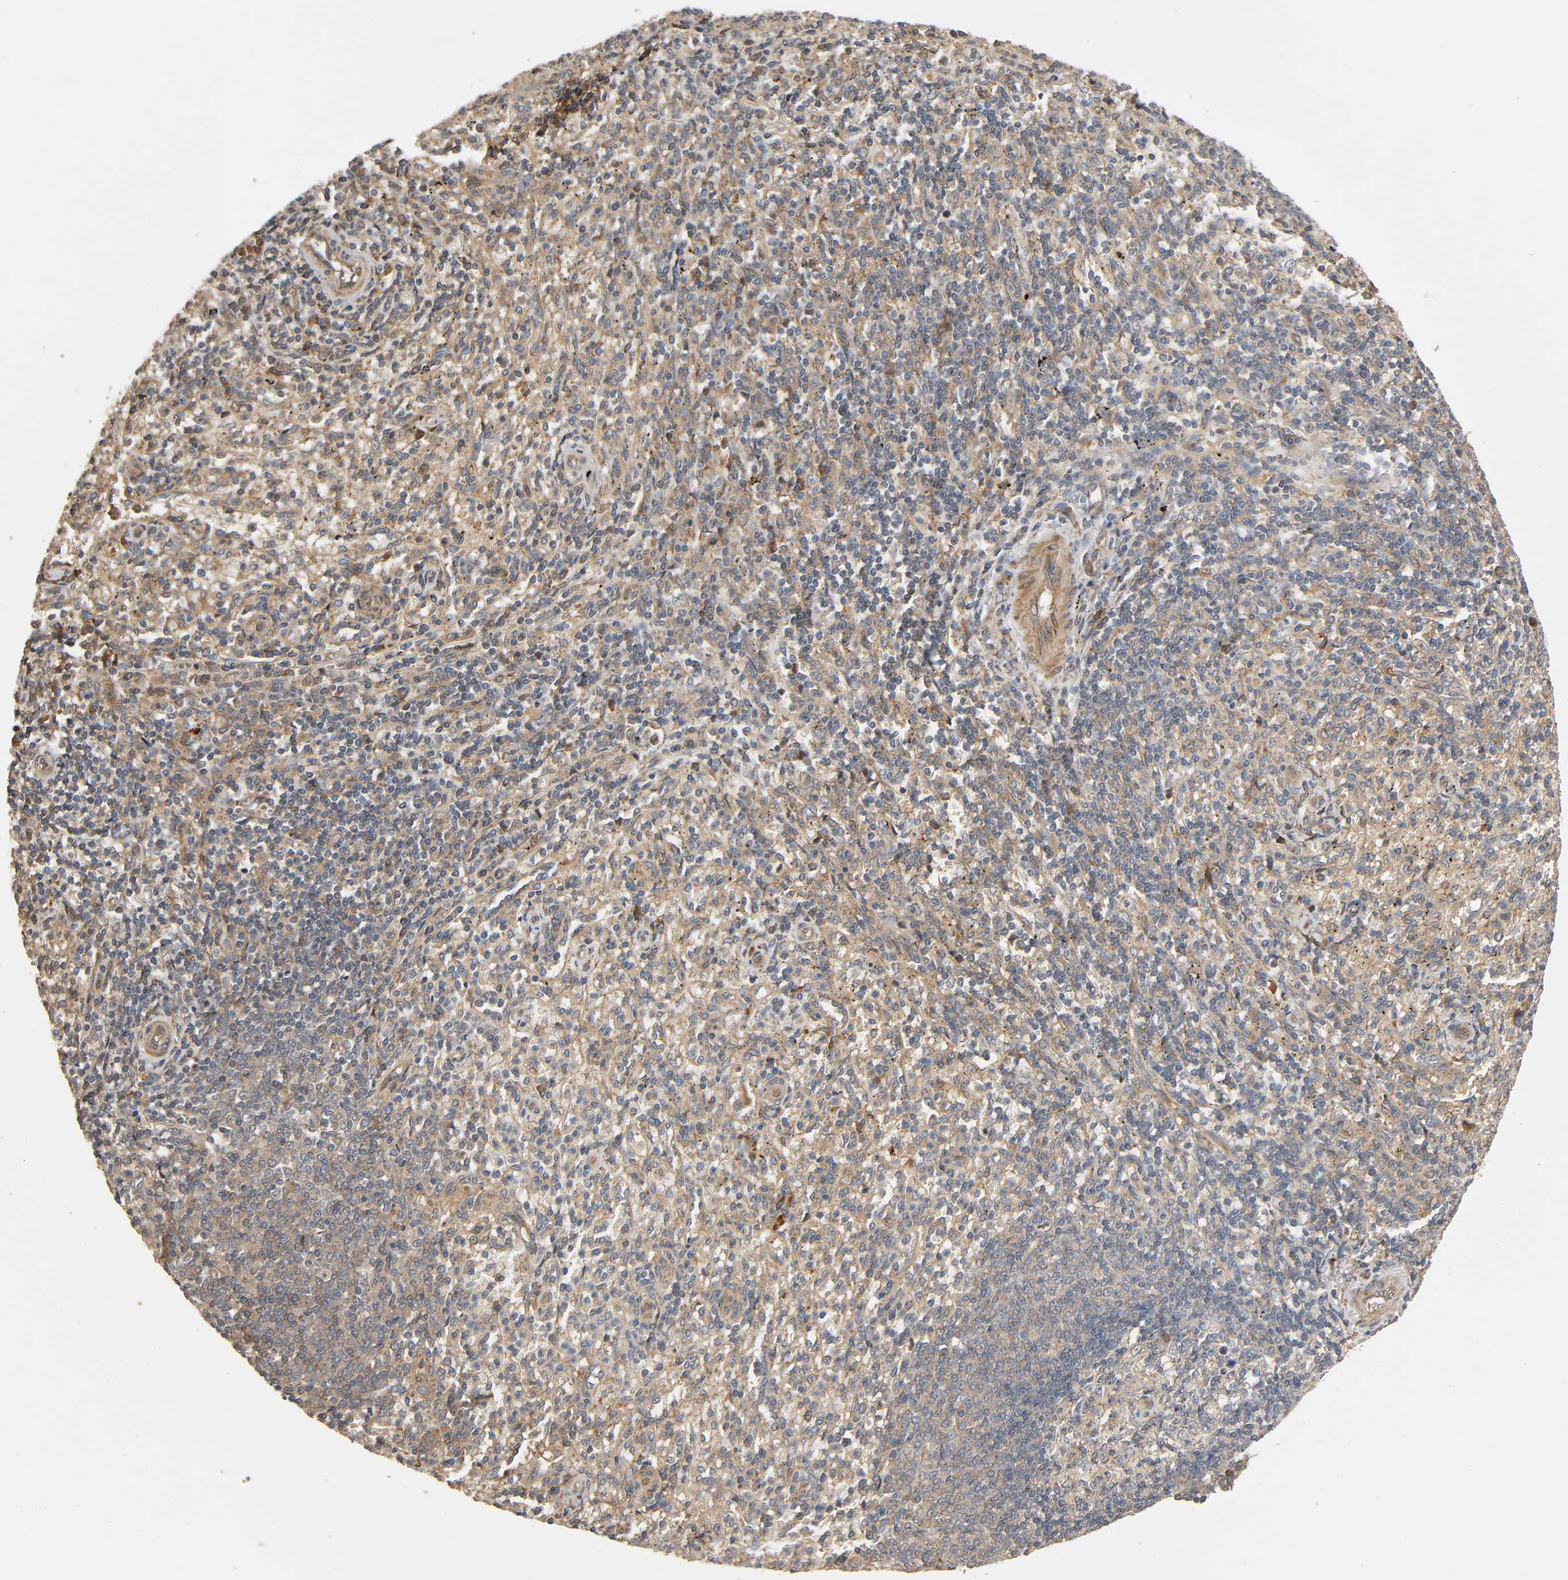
{"staining": {"intensity": "moderate", "quantity": "<25%", "location": "cytoplasmic/membranous"}, "tissue": "spleen", "cell_type": "Cells in red pulp", "image_type": "normal", "snomed": [{"axis": "morphology", "description": "Normal tissue, NOS"}, {"axis": "topography", "description": "Spleen"}], "caption": "A brown stain highlights moderate cytoplasmic/membranous positivity of a protein in cells in red pulp of unremarkable human spleen.", "gene": "SGSM1", "patient": {"sex": "female", "age": 10}}